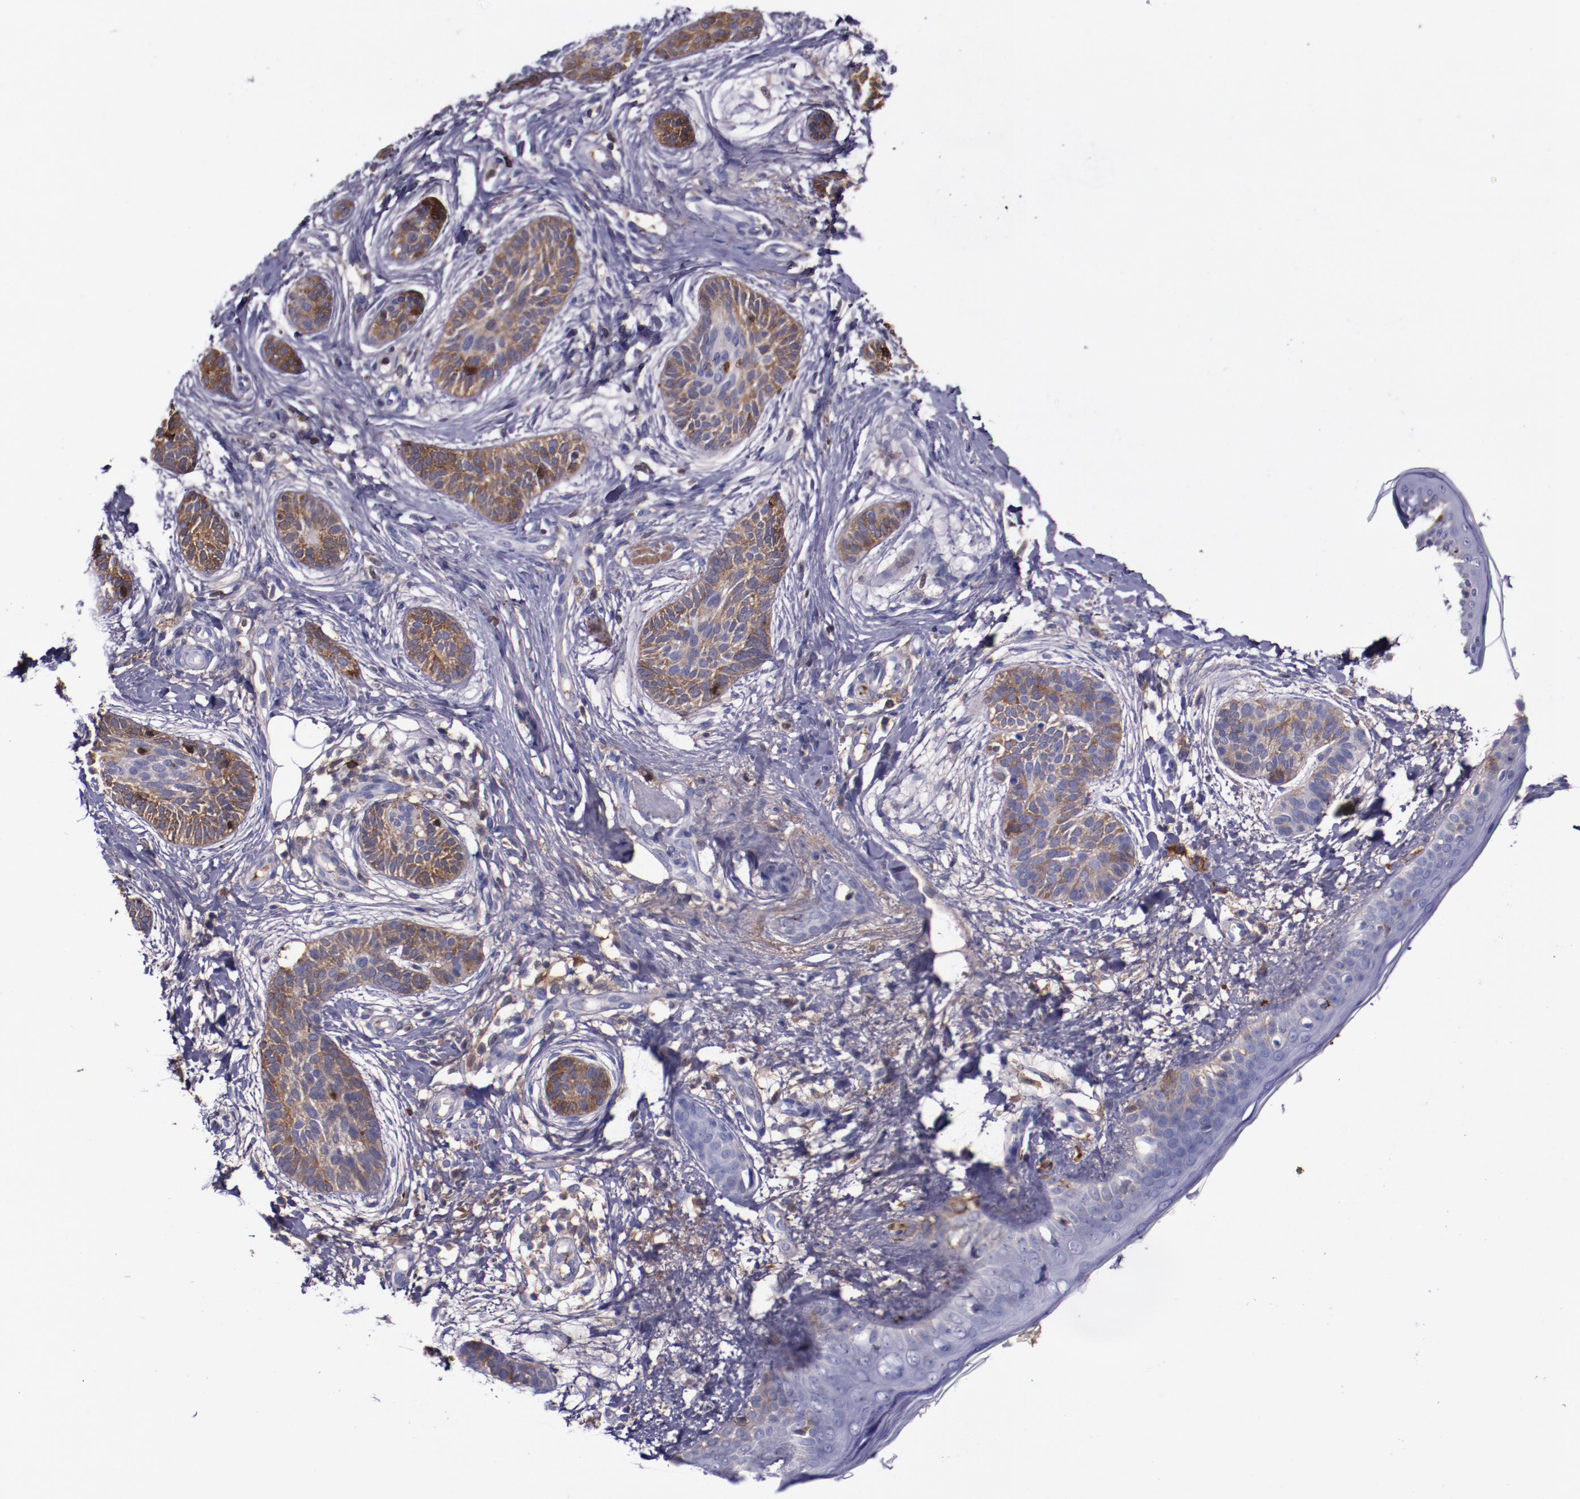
{"staining": {"intensity": "moderate", "quantity": ">75%", "location": "cytoplasmic/membranous"}, "tissue": "skin cancer", "cell_type": "Tumor cells", "image_type": "cancer", "snomed": [{"axis": "morphology", "description": "Normal tissue, NOS"}, {"axis": "morphology", "description": "Basal cell carcinoma"}, {"axis": "topography", "description": "Skin"}], "caption": "Immunohistochemical staining of skin cancer (basal cell carcinoma) exhibits medium levels of moderate cytoplasmic/membranous staining in about >75% of tumor cells.", "gene": "APOH", "patient": {"sex": "male", "age": 63}}